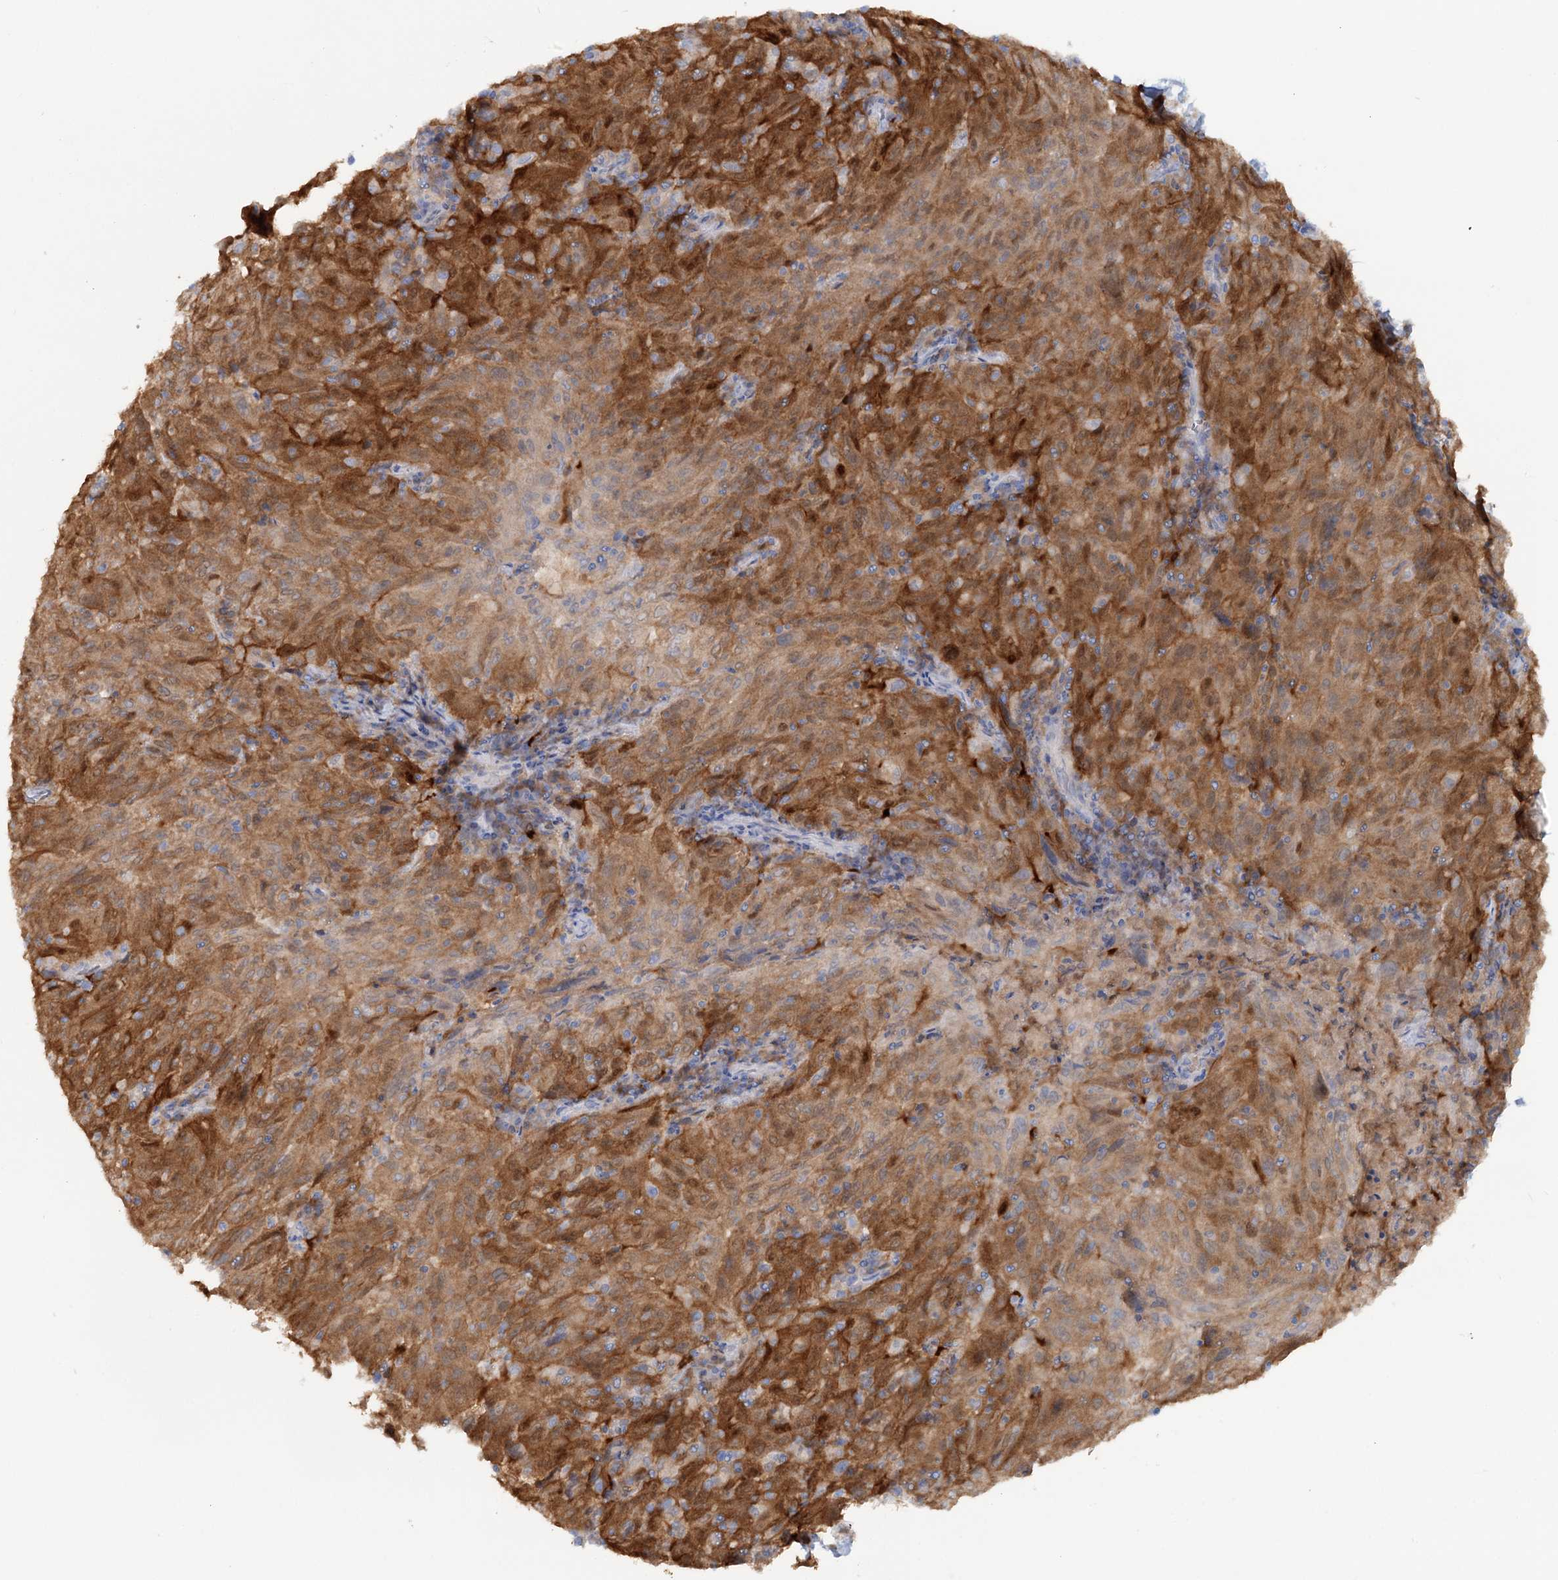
{"staining": {"intensity": "moderate", "quantity": ">75%", "location": "cytoplasmic/membranous"}, "tissue": "pancreatic cancer", "cell_type": "Tumor cells", "image_type": "cancer", "snomed": [{"axis": "morphology", "description": "Adenocarcinoma, NOS"}, {"axis": "topography", "description": "Pancreas"}], "caption": "IHC histopathology image of neoplastic tissue: human adenocarcinoma (pancreatic) stained using immunohistochemistry demonstrates medium levels of moderate protein expression localized specifically in the cytoplasmic/membranous of tumor cells, appearing as a cytoplasmic/membranous brown color.", "gene": "IL17RD", "patient": {"sex": "male", "age": 63}}